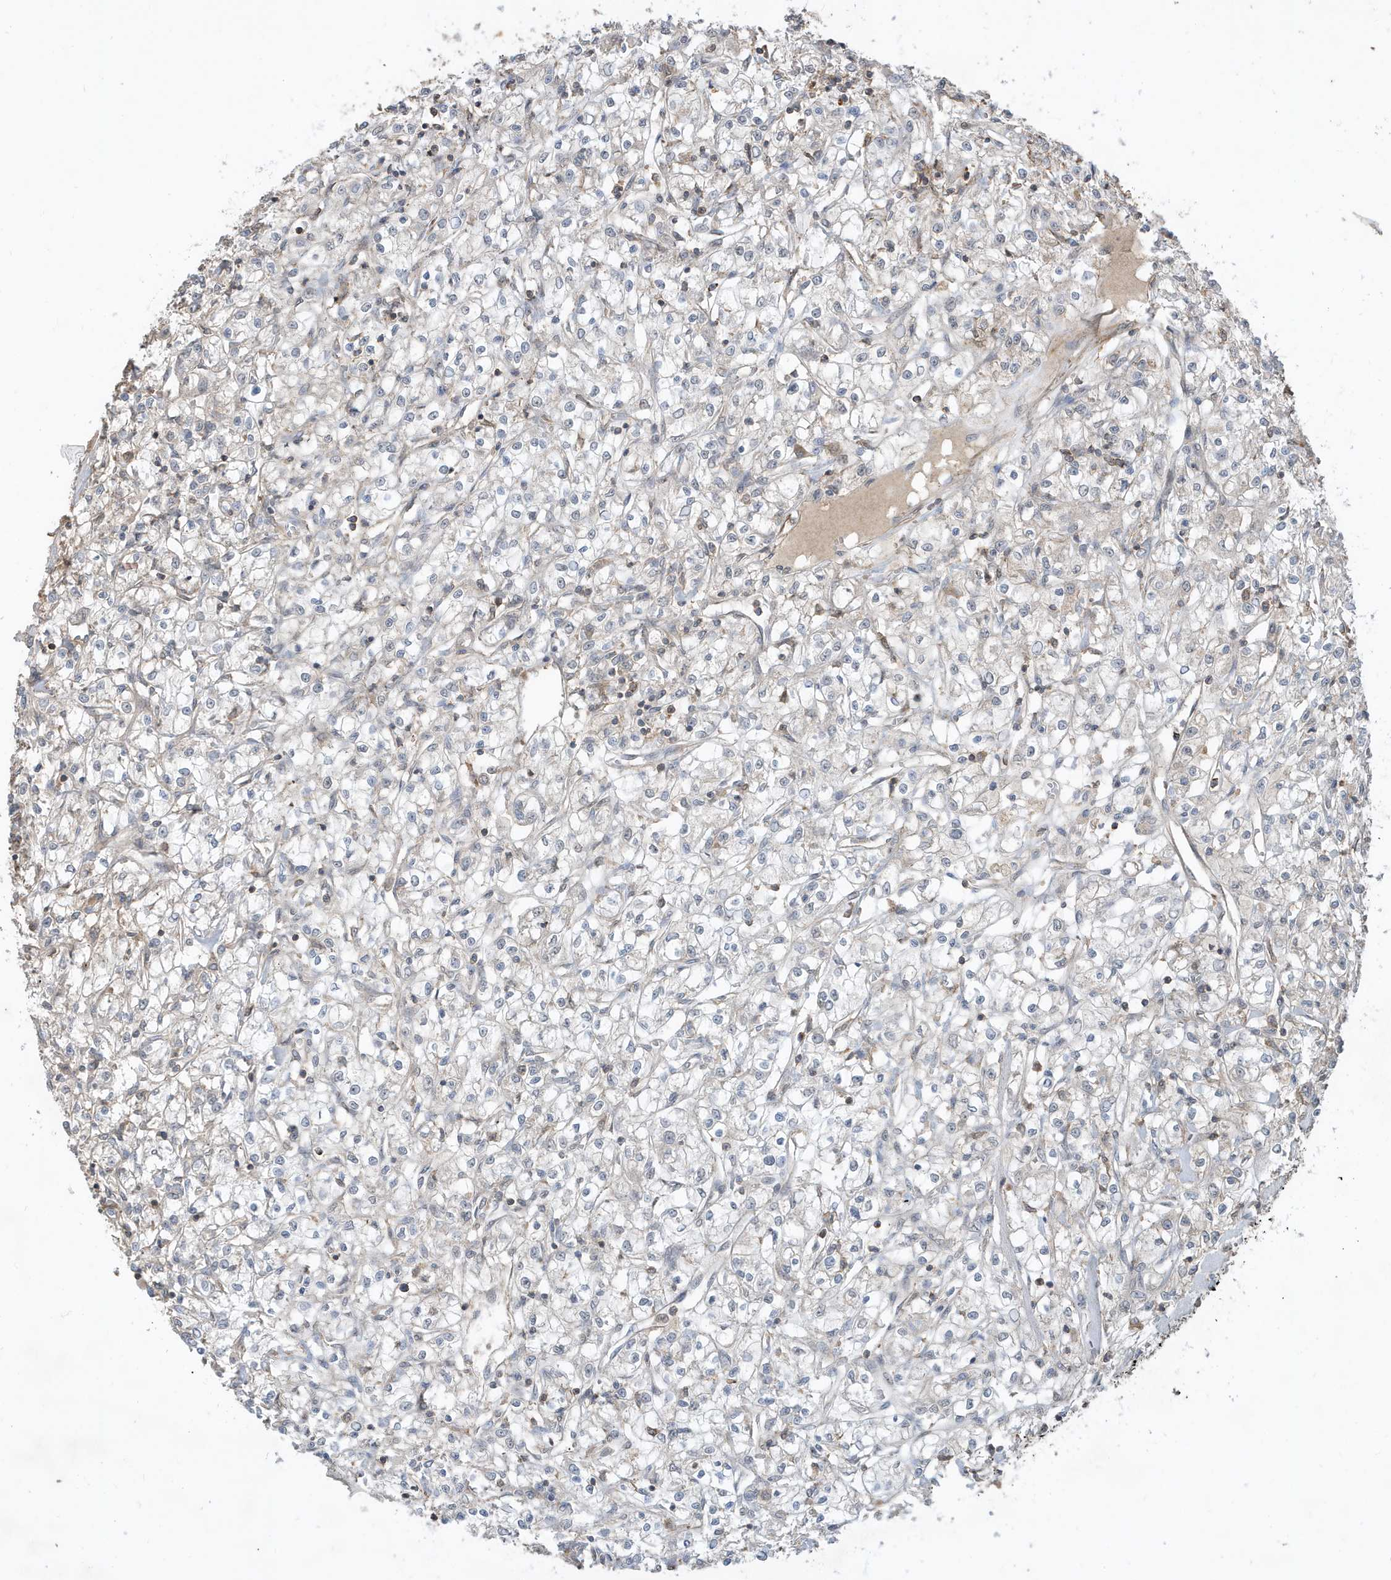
{"staining": {"intensity": "negative", "quantity": "none", "location": "none"}, "tissue": "renal cancer", "cell_type": "Tumor cells", "image_type": "cancer", "snomed": [{"axis": "morphology", "description": "Adenocarcinoma, NOS"}, {"axis": "topography", "description": "Kidney"}], "caption": "This is an IHC image of human adenocarcinoma (renal). There is no expression in tumor cells.", "gene": "PRRT3", "patient": {"sex": "female", "age": 59}}